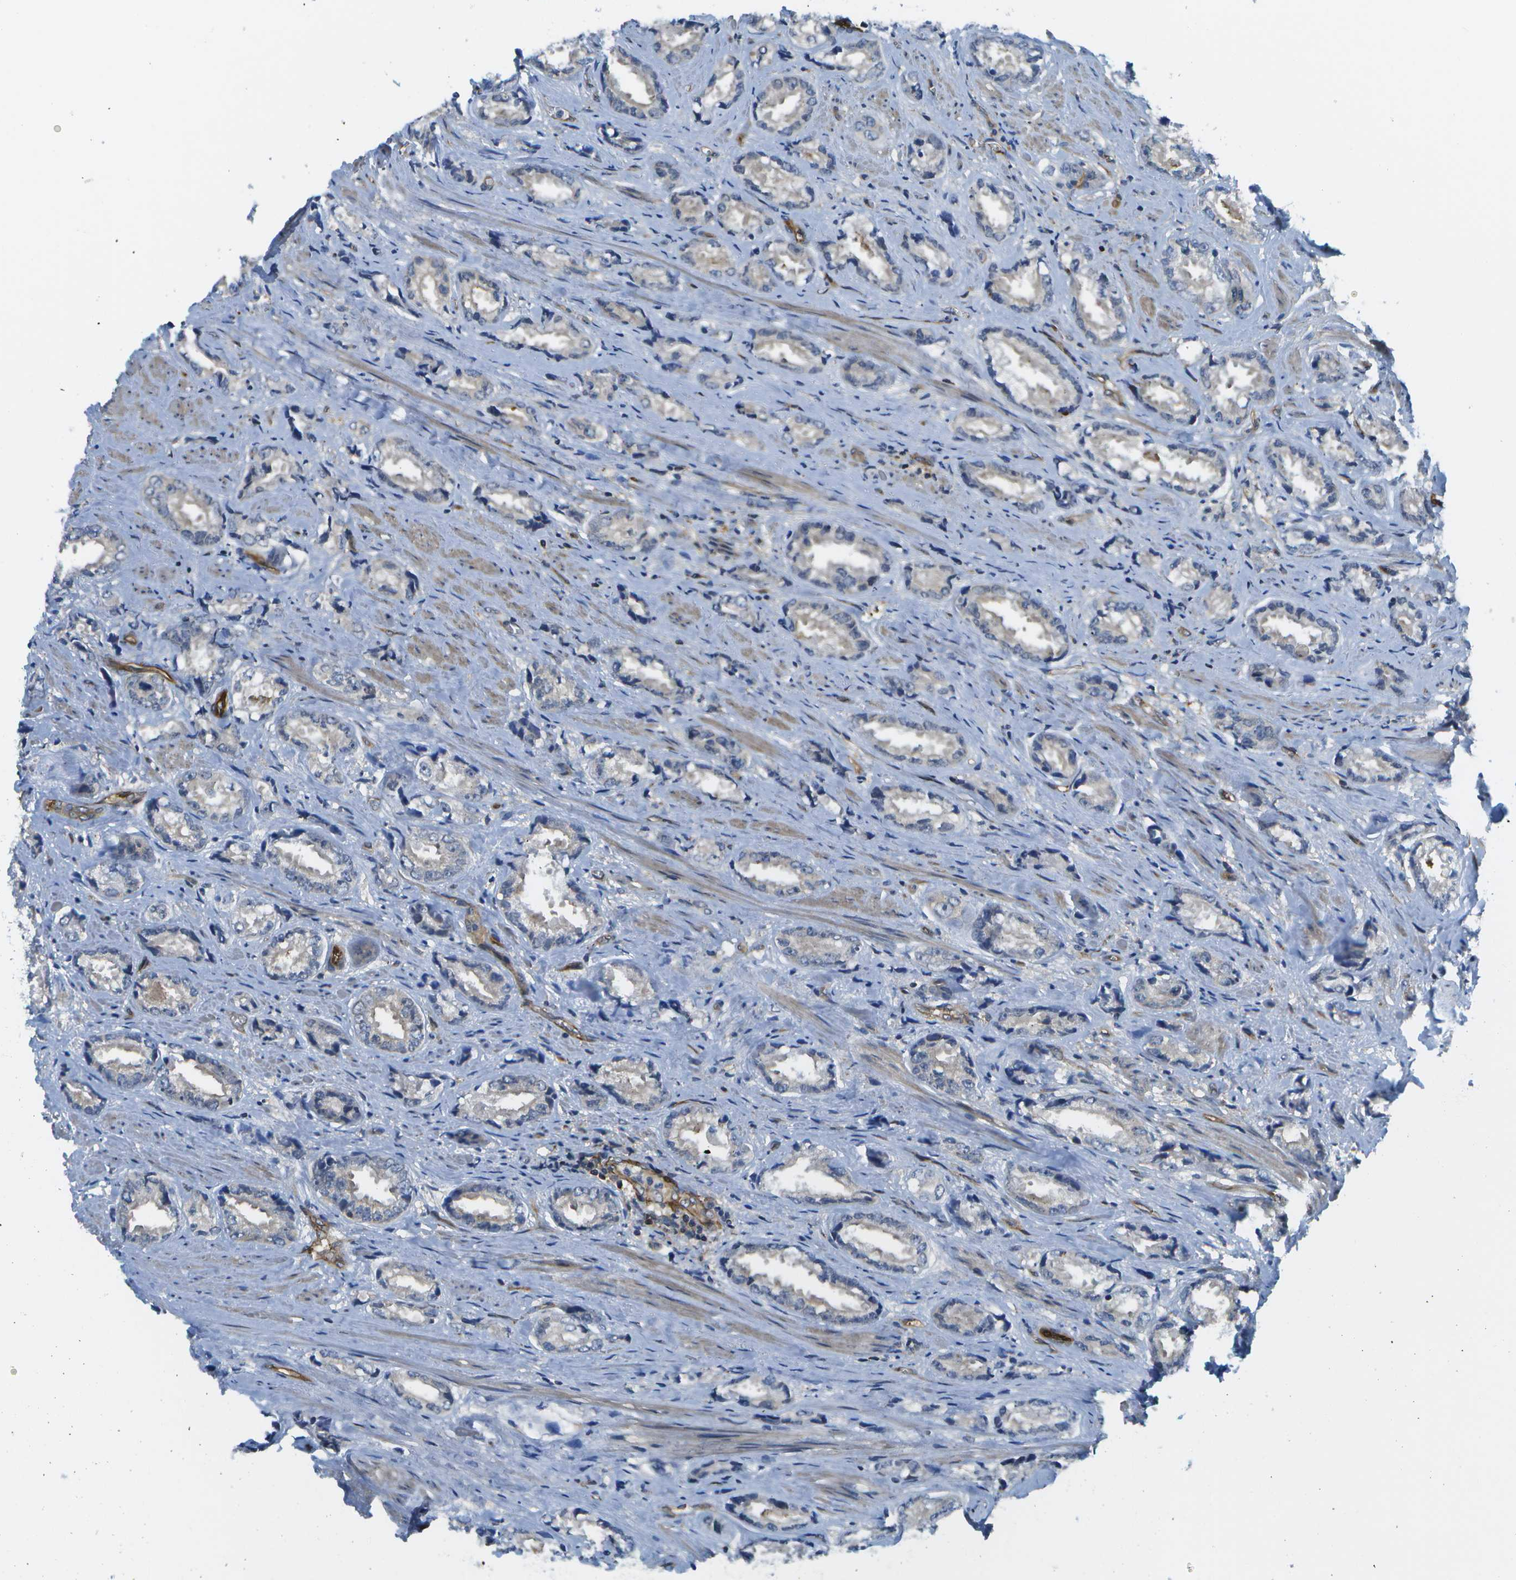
{"staining": {"intensity": "negative", "quantity": "none", "location": "none"}, "tissue": "prostate cancer", "cell_type": "Tumor cells", "image_type": "cancer", "snomed": [{"axis": "morphology", "description": "Adenocarcinoma, High grade"}, {"axis": "topography", "description": "Prostate"}], "caption": "High power microscopy micrograph of an immunohistochemistry histopathology image of prostate cancer, revealing no significant positivity in tumor cells.", "gene": "KIAA0040", "patient": {"sex": "male", "age": 61}}